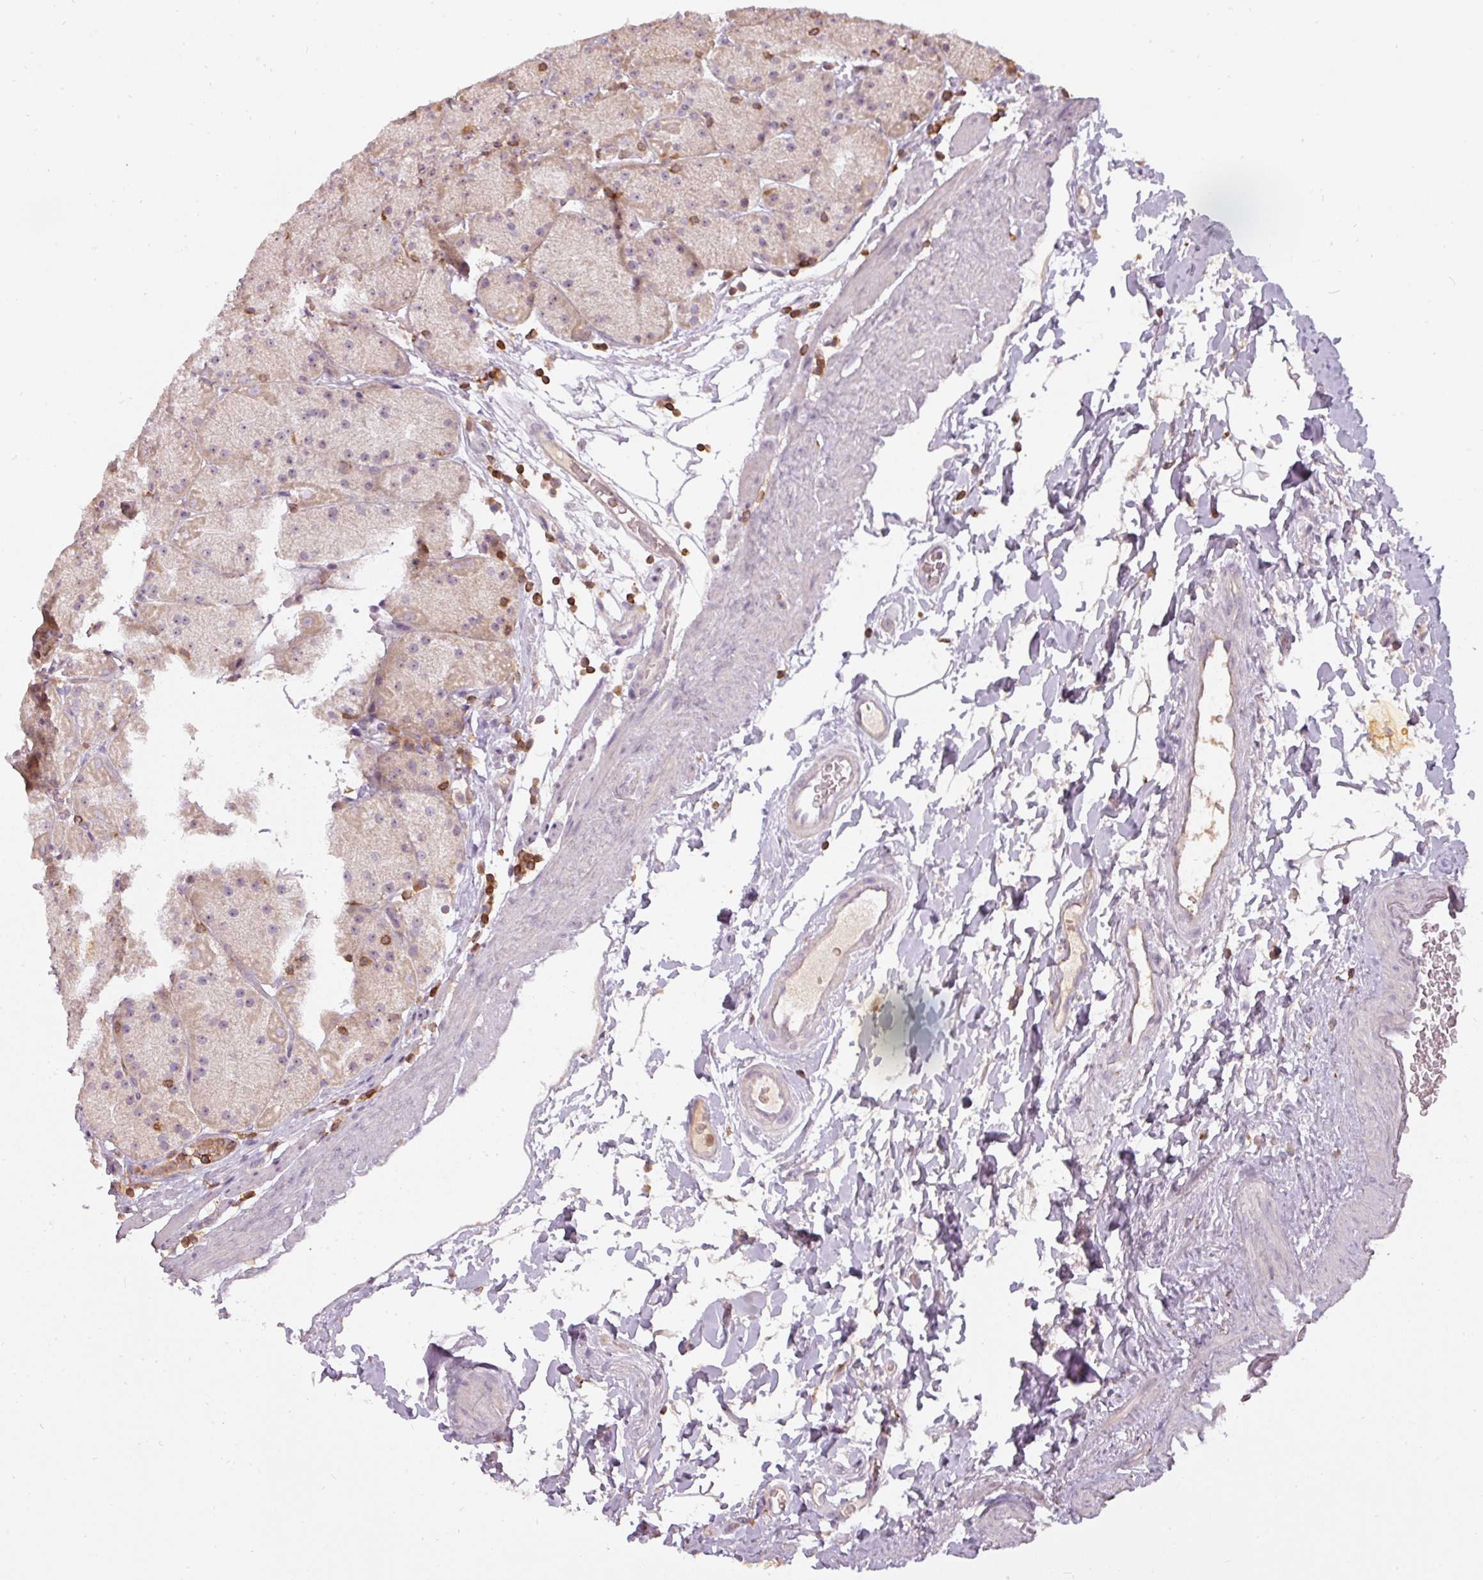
{"staining": {"intensity": "weak", "quantity": "25%-75%", "location": "cytoplasmic/membranous"}, "tissue": "stomach", "cell_type": "Glandular cells", "image_type": "normal", "snomed": [{"axis": "morphology", "description": "Normal tissue, NOS"}, {"axis": "topography", "description": "Stomach, upper"}, {"axis": "topography", "description": "Stomach, lower"}], "caption": "IHC micrograph of unremarkable stomach: human stomach stained using IHC displays low levels of weak protein expression localized specifically in the cytoplasmic/membranous of glandular cells, appearing as a cytoplasmic/membranous brown color.", "gene": "STK4", "patient": {"sex": "male", "age": 67}}